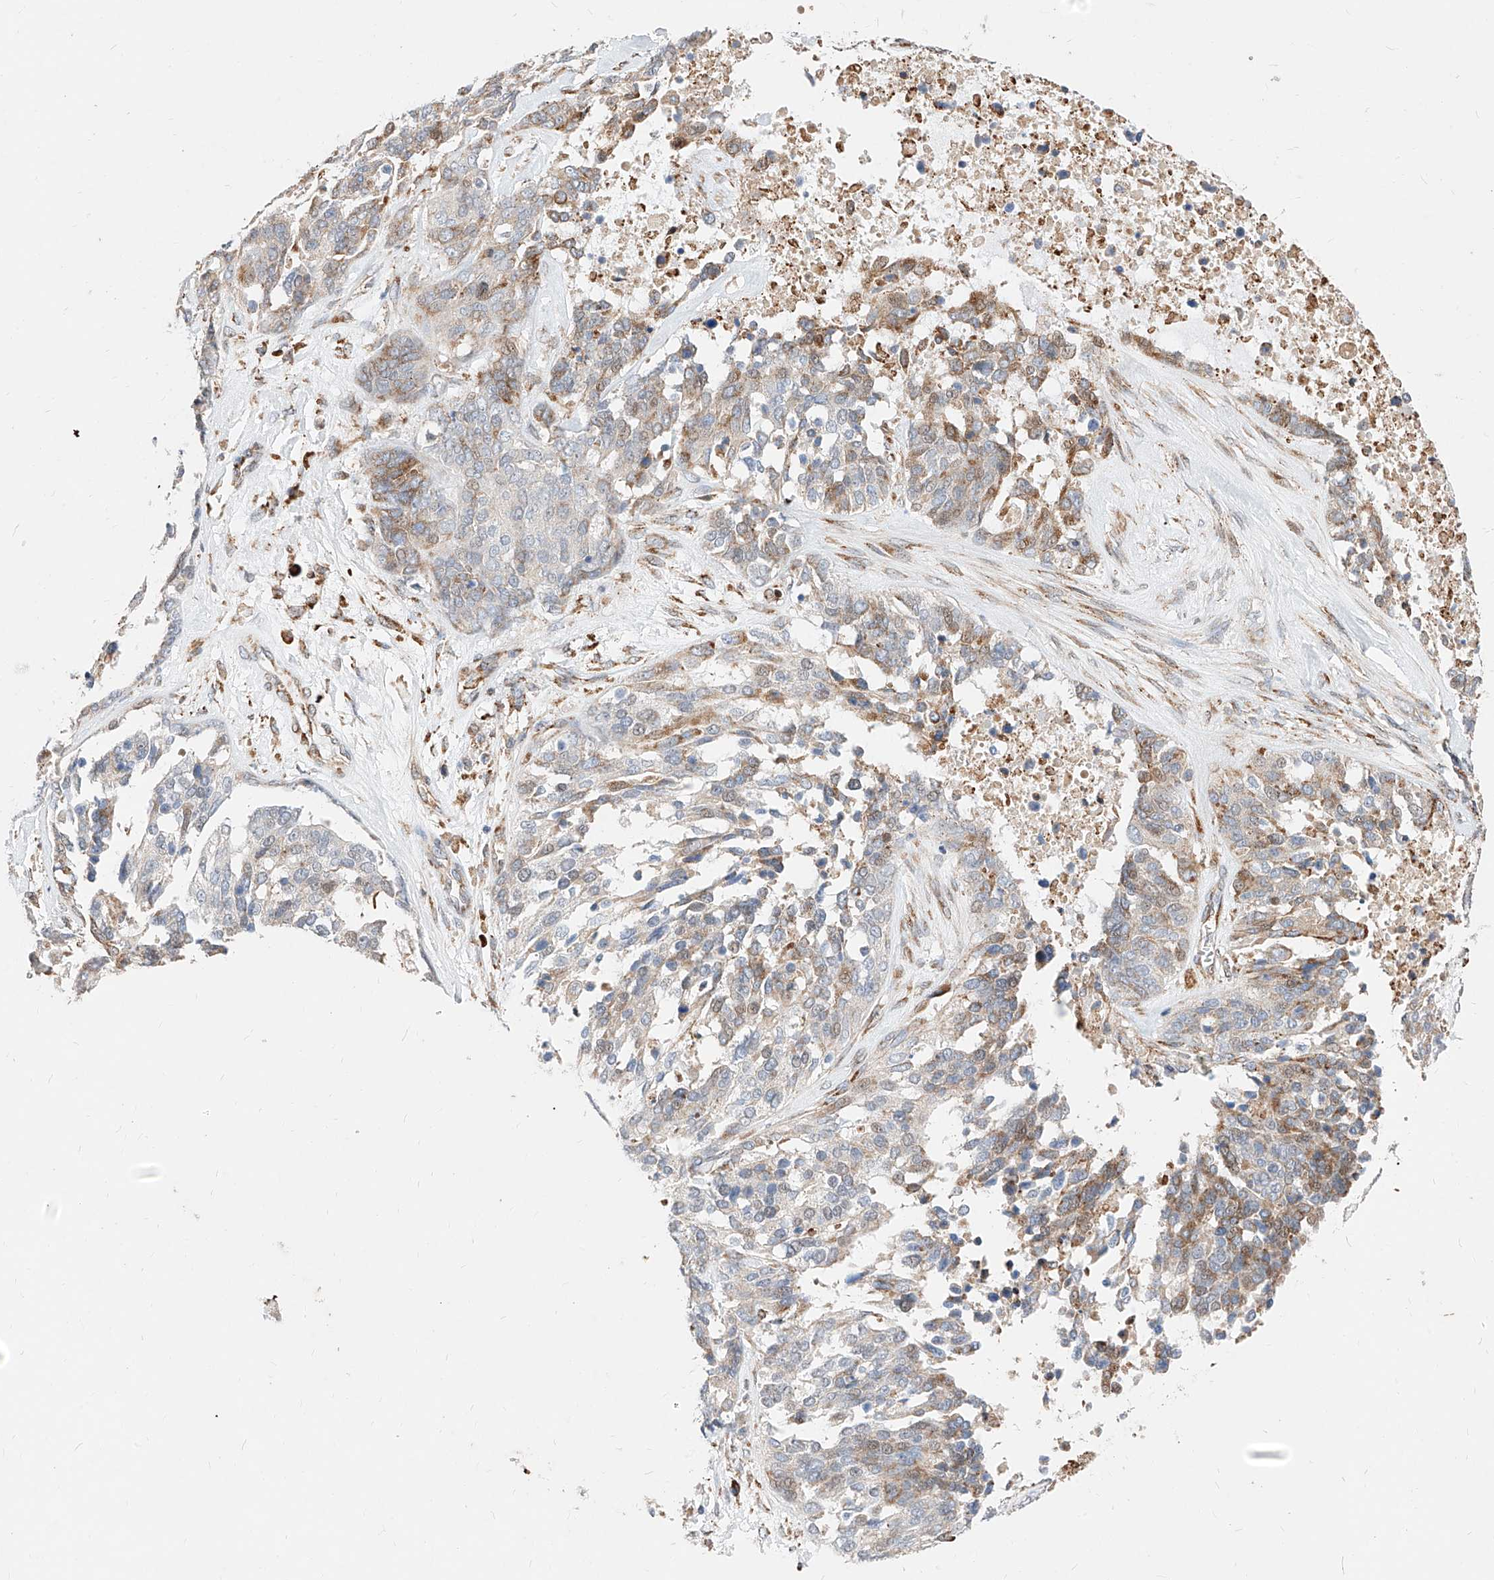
{"staining": {"intensity": "weak", "quantity": "25%-75%", "location": "cytoplasmic/membranous"}, "tissue": "ovarian cancer", "cell_type": "Tumor cells", "image_type": "cancer", "snomed": [{"axis": "morphology", "description": "Cystadenocarcinoma, serous, NOS"}, {"axis": "topography", "description": "Ovary"}], "caption": "Protein positivity by immunohistochemistry exhibits weak cytoplasmic/membranous staining in approximately 25%-75% of tumor cells in serous cystadenocarcinoma (ovarian). (DAB (3,3'-diaminobenzidine) = brown stain, brightfield microscopy at high magnification).", "gene": "ATP9B", "patient": {"sex": "female", "age": 44}}